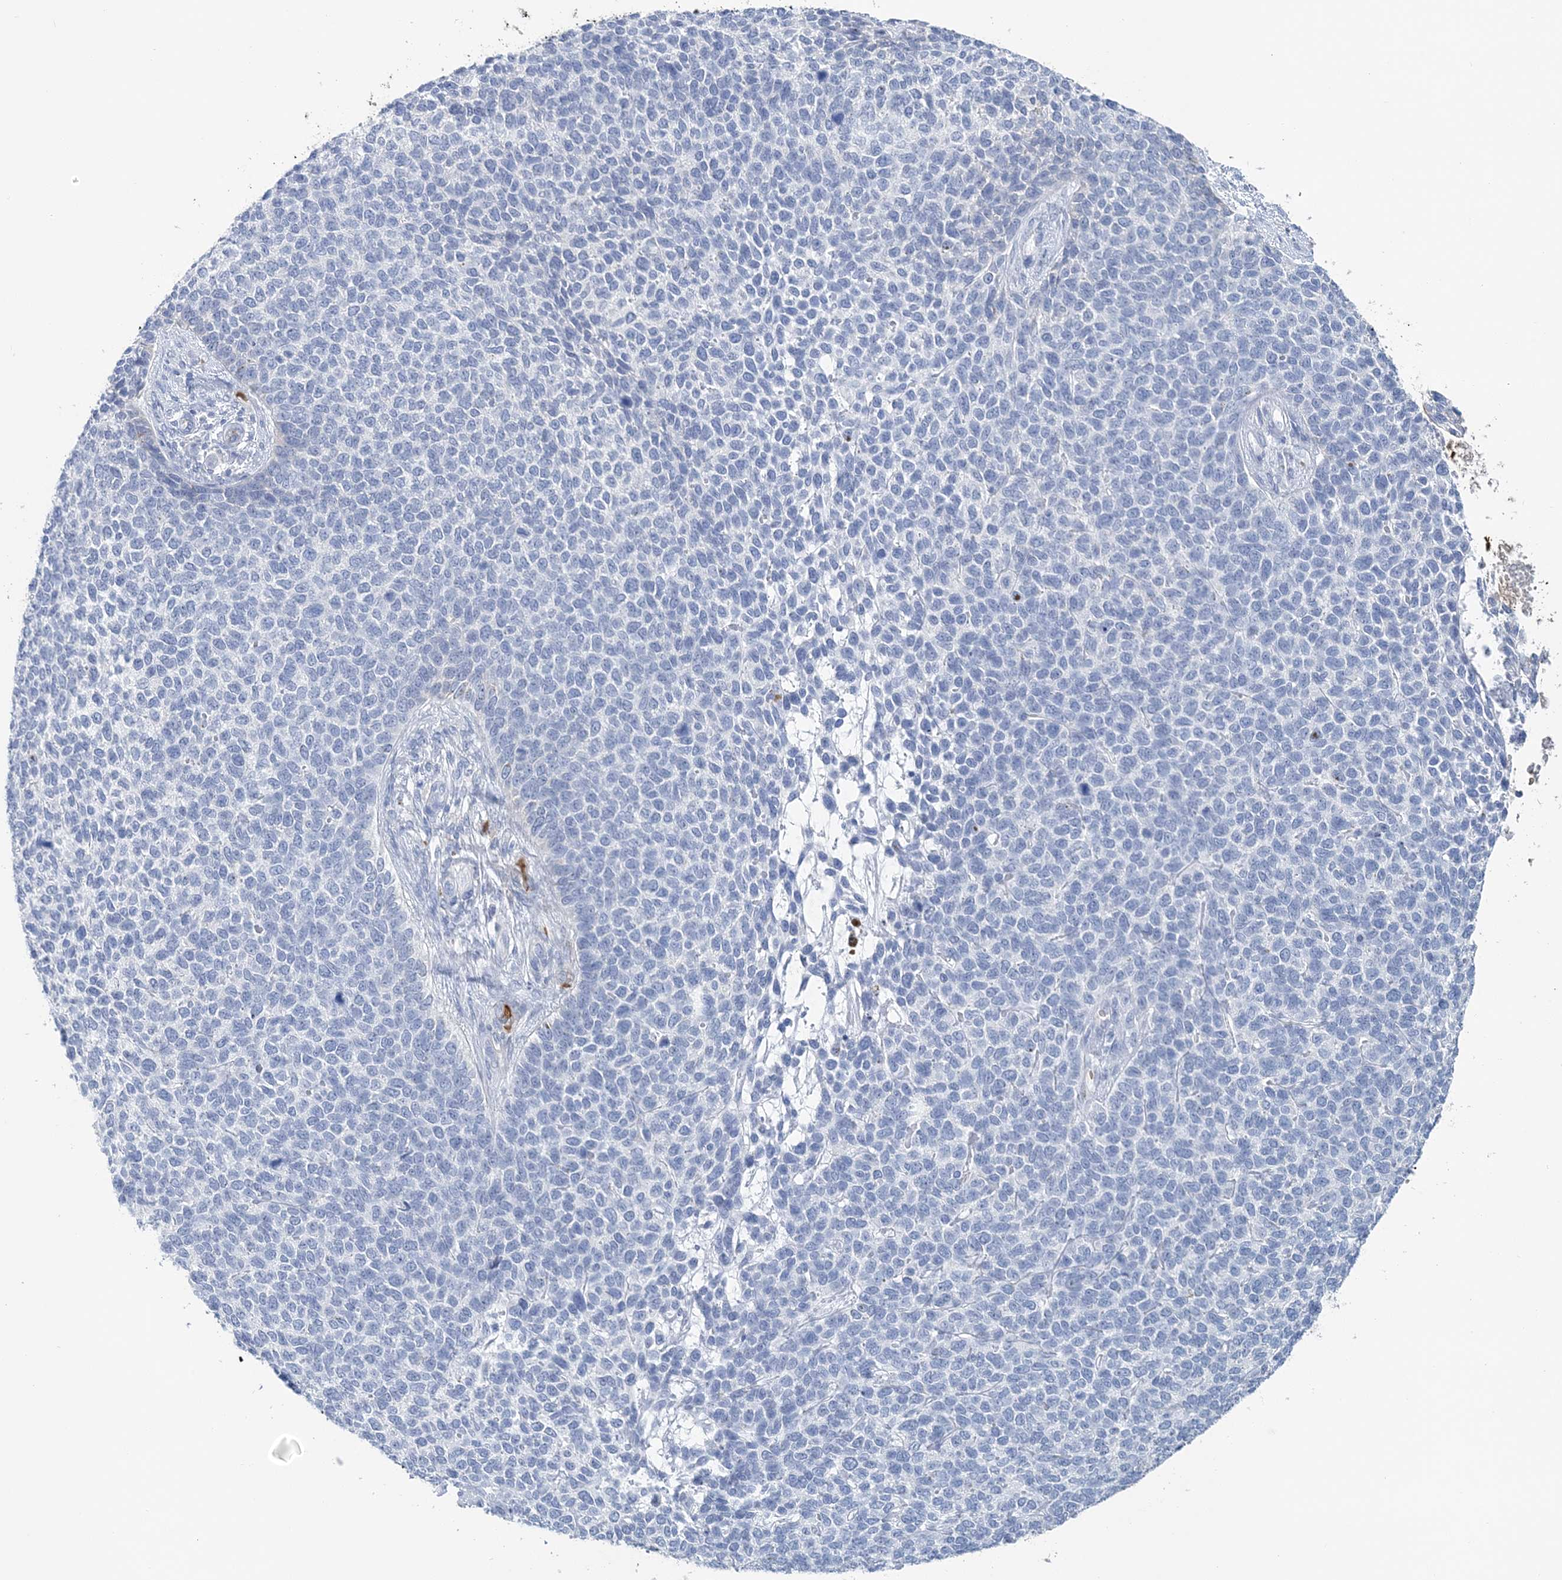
{"staining": {"intensity": "negative", "quantity": "none", "location": "none"}, "tissue": "skin cancer", "cell_type": "Tumor cells", "image_type": "cancer", "snomed": [{"axis": "morphology", "description": "Basal cell carcinoma"}, {"axis": "topography", "description": "Skin"}], "caption": "Protein analysis of skin cancer (basal cell carcinoma) reveals no significant staining in tumor cells.", "gene": "HBD", "patient": {"sex": "female", "age": 84}}